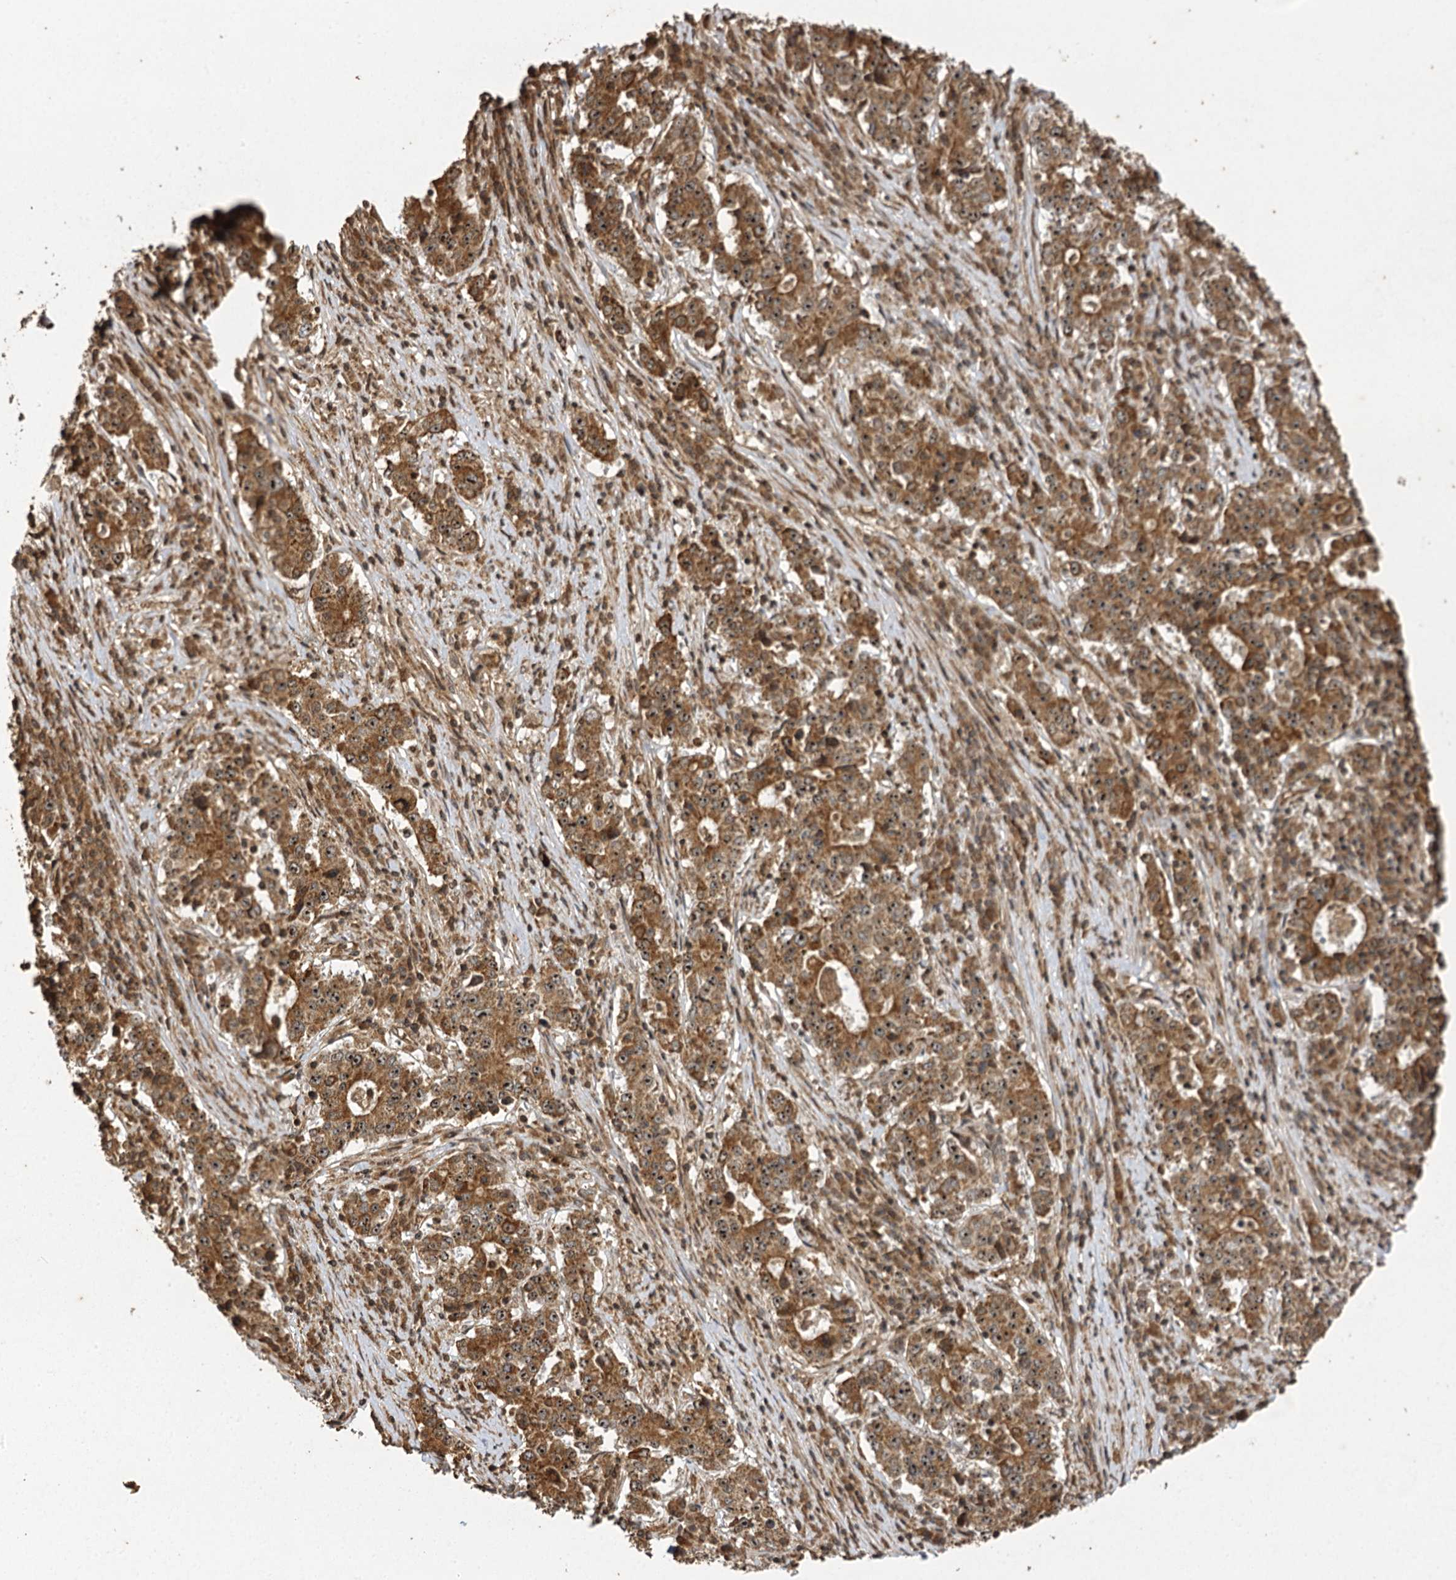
{"staining": {"intensity": "moderate", "quantity": ">75%", "location": "cytoplasmic/membranous,nuclear"}, "tissue": "stomach cancer", "cell_type": "Tumor cells", "image_type": "cancer", "snomed": [{"axis": "morphology", "description": "Adenocarcinoma, NOS"}, {"axis": "topography", "description": "Stomach"}], "caption": "Human stomach adenocarcinoma stained with a protein marker demonstrates moderate staining in tumor cells.", "gene": "IL11RA", "patient": {"sex": "male", "age": 59}}